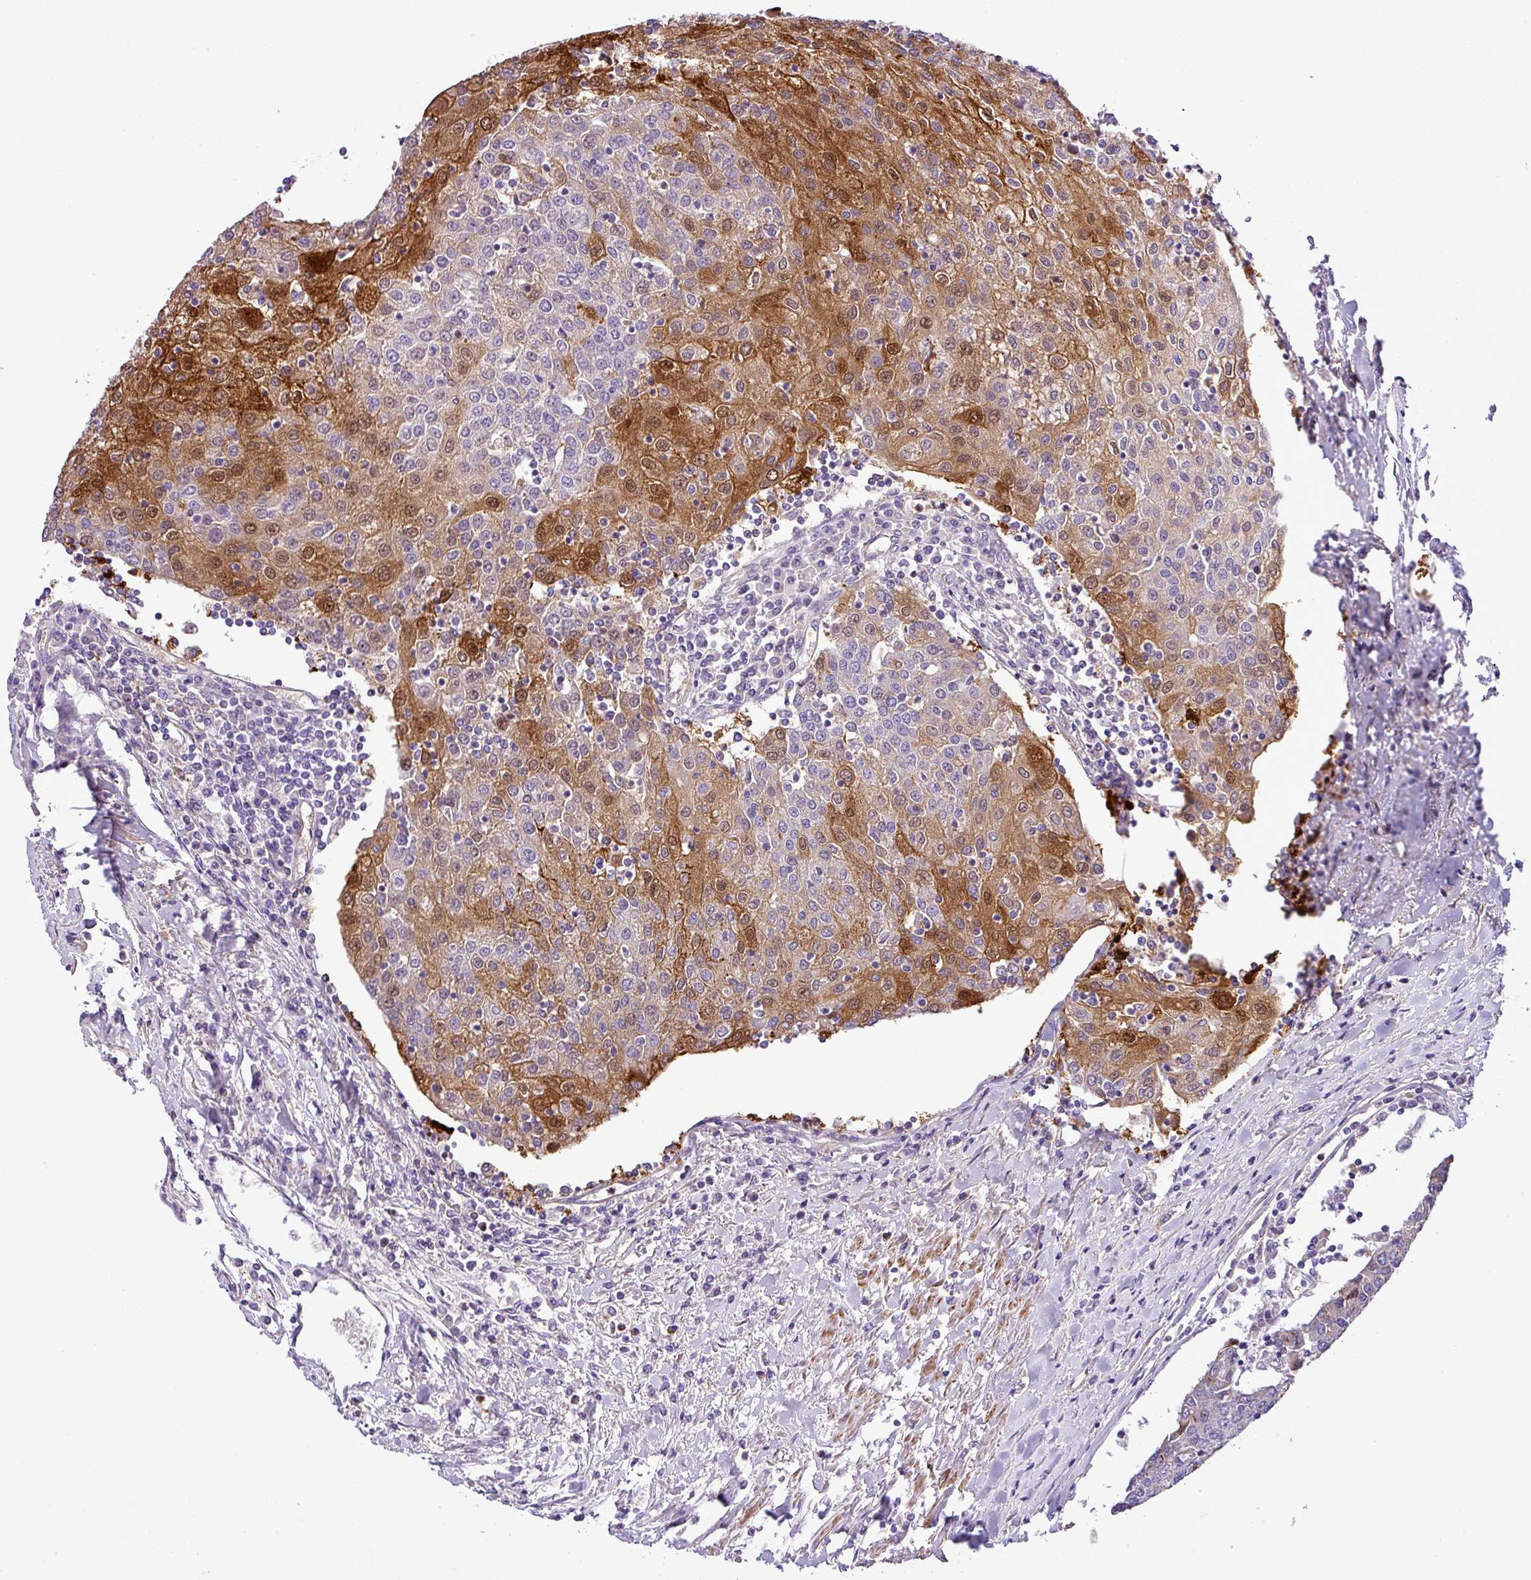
{"staining": {"intensity": "strong", "quantity": "<25%", "location": "cytoplasmic/membranous,nuclear"}, "tissue": "urothelial cancer", "cell_type": "Tumor cells", "image_type": "cancer", "snomed": [{"axis": "morphology", "description": "Urothelial carcinoma, High grade"}, {"axis": "topography", "description": "Urinary bladder"}], "caption": "IHC (DAB (3,3'-diaminobenzidine)) staining of human high-grade urothelial carcinoma exhibits strong cytoplasmic/membranous and nuclear protein staining in about <25% of tumor cells. The staining was performed using DAB, with brown indicating positive protein expression. Nuclei are stained blue with hematoxylin.", "gene": "NBEAL2", "patient": {"sex": "female", "age": 85}}